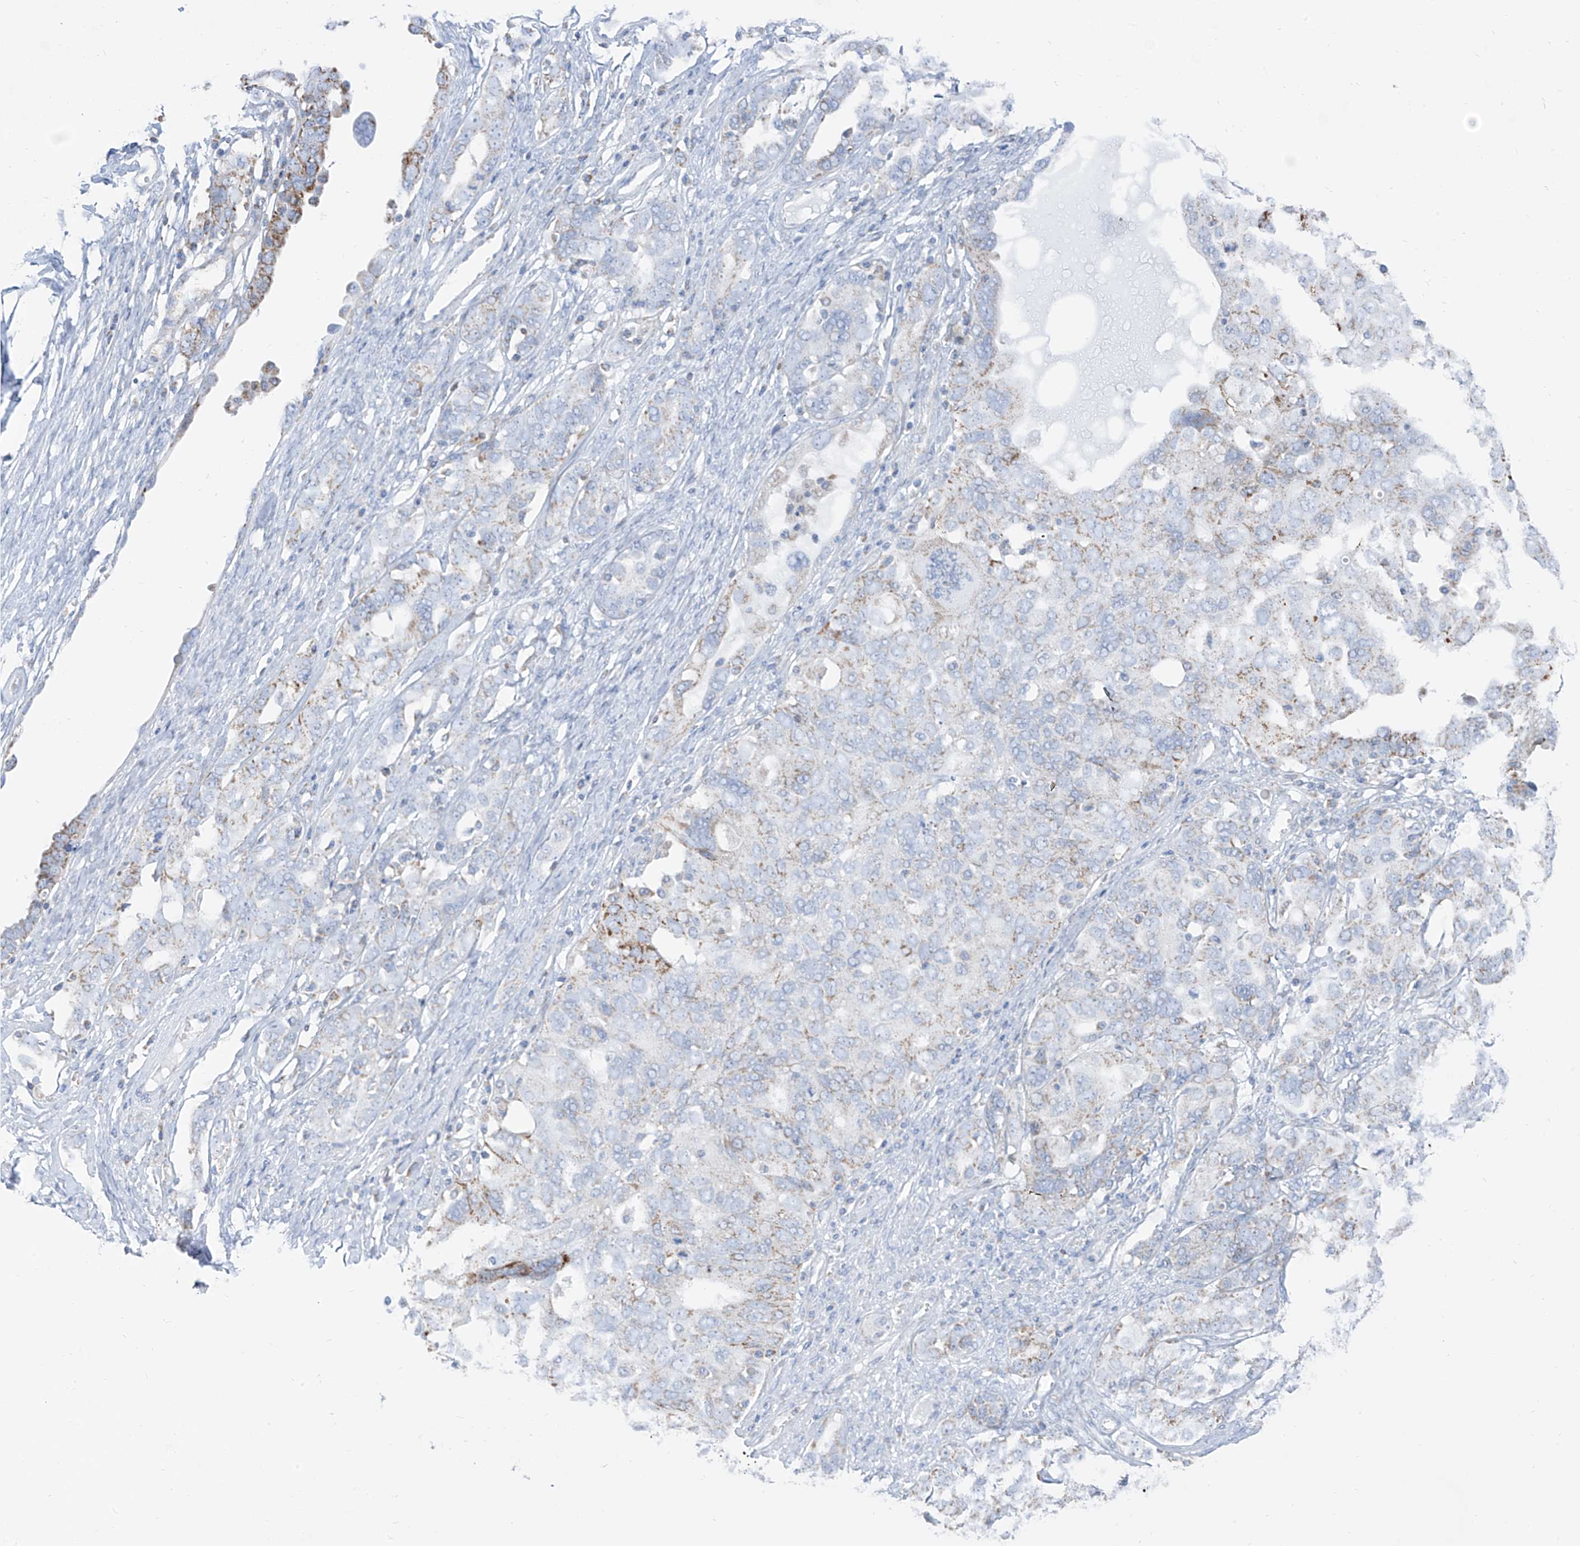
{"staining": {"intensity": "moderate", "quantity": "<25%", "location": "cytoplasmic/membranous"}, "tissue": "ovarian cancer", "cell_type": "Tumor cells", "image_type": "cancer", "snomed": [{"axis": "morphology", "description": "Carcinoma, endometroid"}, {"axis": "topography", "description": "Ovary"}], "caption": "Immunohistochemistry of ovarian endometroid carcinoma displays low levels of moderate cytoplasmic/membranous expression in approximately <25% of tumor cells.", "gene": "ETHE1", "patient": {"sex": "female", "age": 62}}